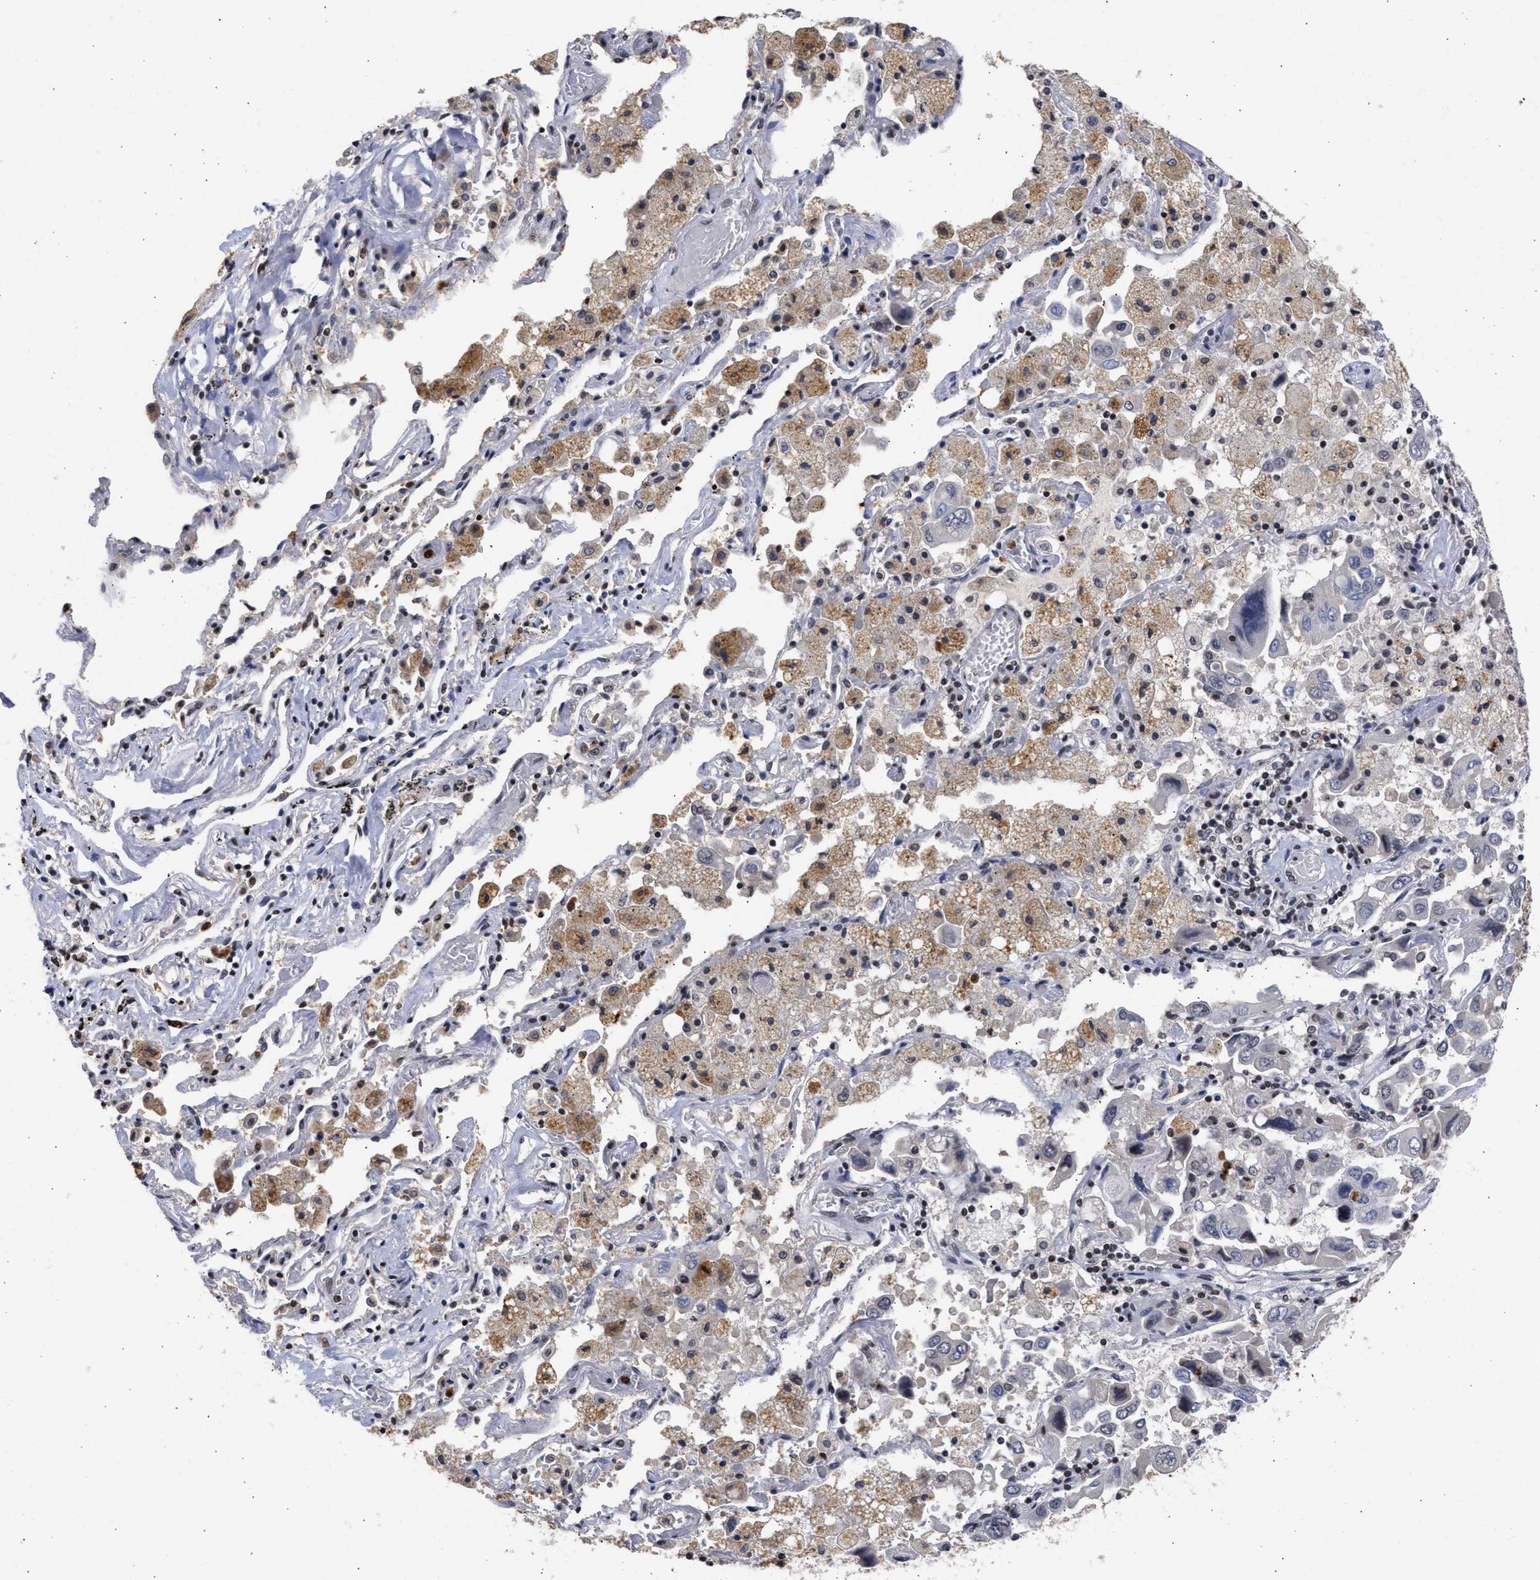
{"staining": {"intensity": "negative", "quantity": "none", "location": "none"}, "tissue": "lung cancer", "cell_type": "Tumor cells", "image_type": "cancer", "snomed": [{"axis": "morphology", "description": "Adenocarcinoma, NOS"}, {"axis": "topography", "description": "Lung"}], "caption": "An image of adenocarcinoma (lung) stained for a protein displays no brown staining in tumor cells.", "gene": "ENSG00000142539", "patient": {"sex": "male", "age": 64}}